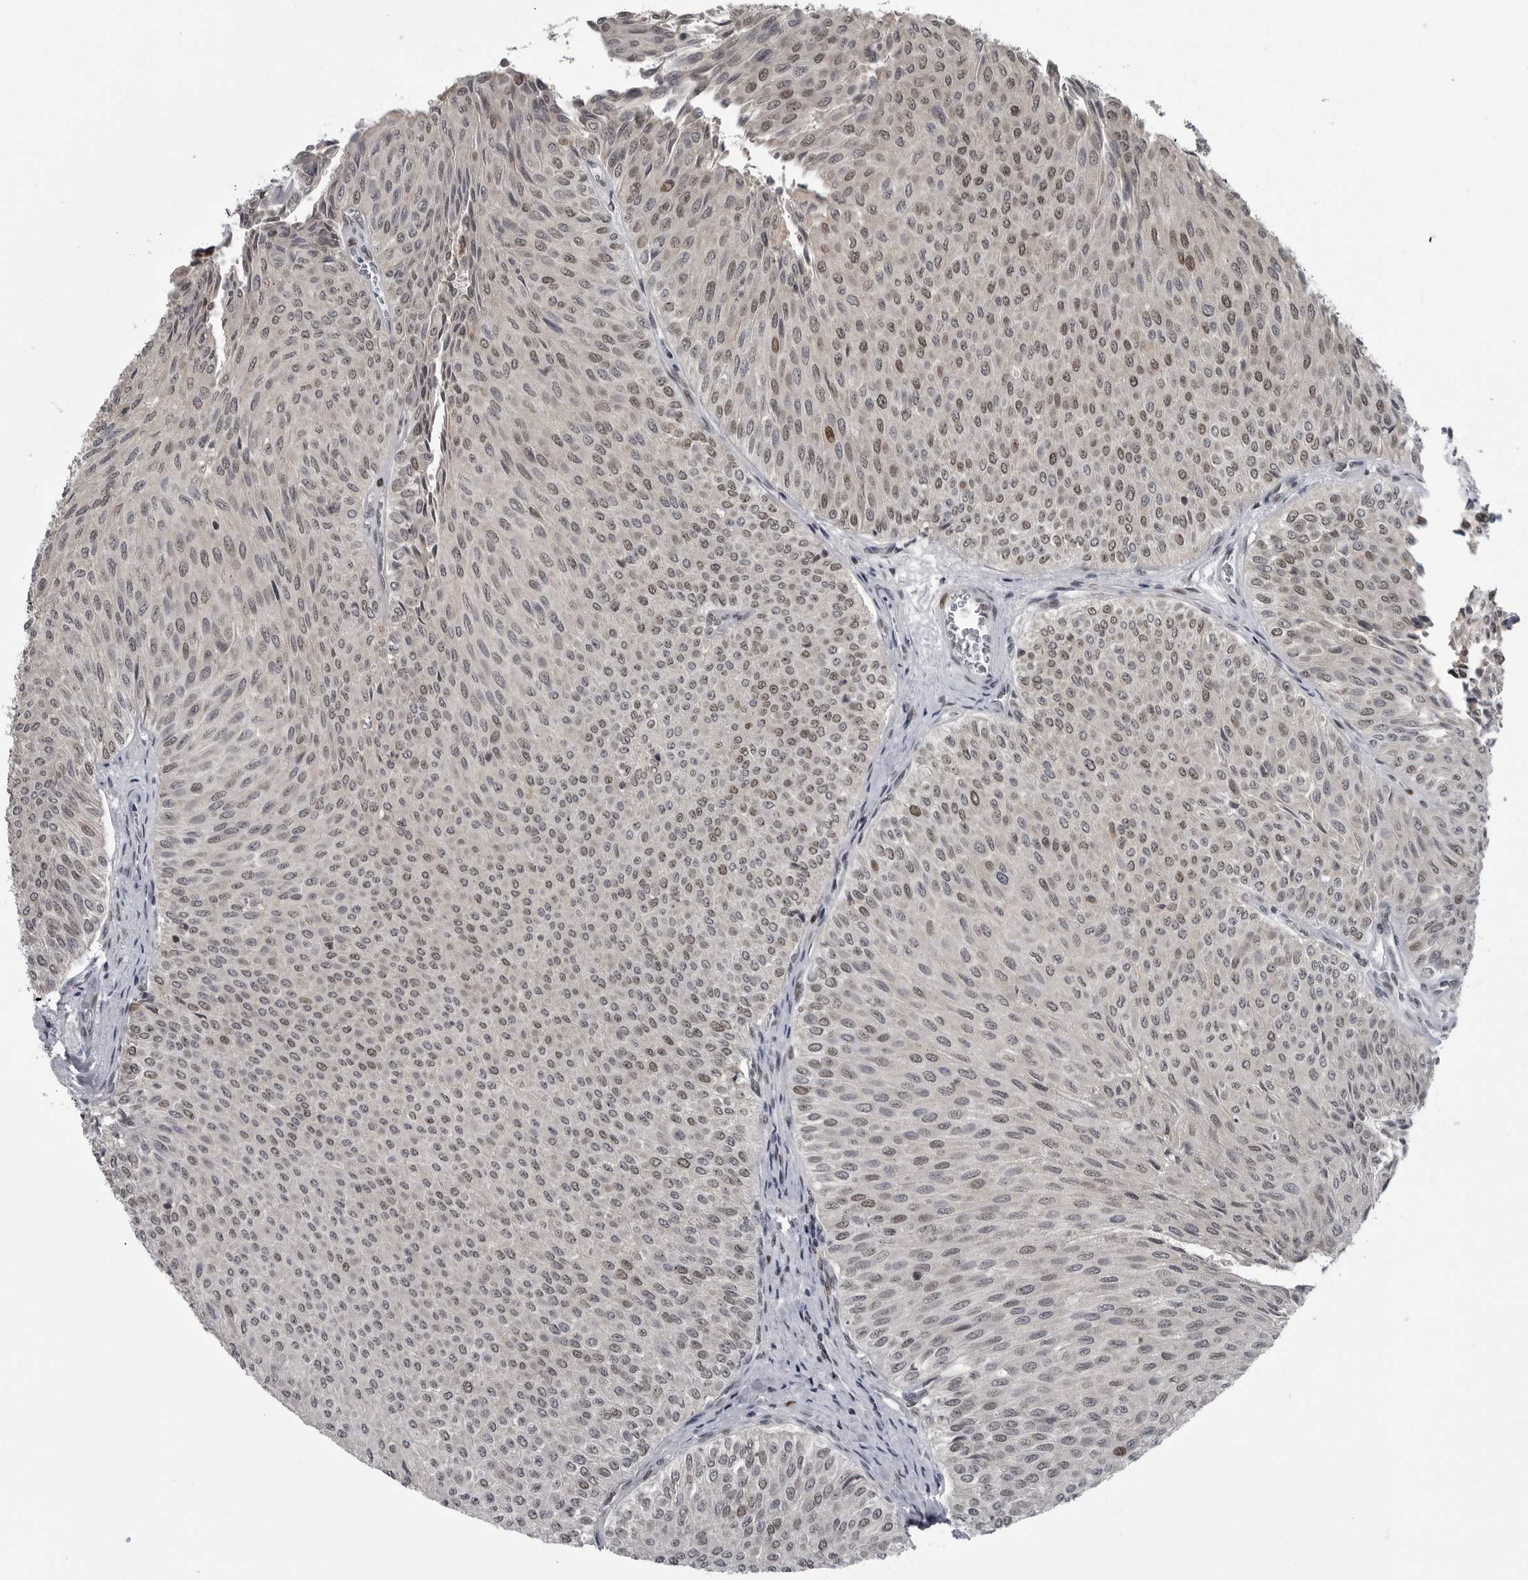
{"staining": {"intensity": "weak", "quantity": ">75%", "location": "nuclear"}, "tissue": "urothelial cancer", "cell_type": "Tumor cells", "image_type": "cancer", "snomed": [{"axis": "morphology", "description": "Urothelial carcinoma, Low grade"}, {"axis": "topography", "description": "Urinary bladder"}], "caption": "Urothelial cancer stained for a protein (brown) exhibits weak nuclear positive positivity in approximately >75% of tumor cells.", "gene": "C8orf58", "patient": {"sex": "male", "age": 78}}